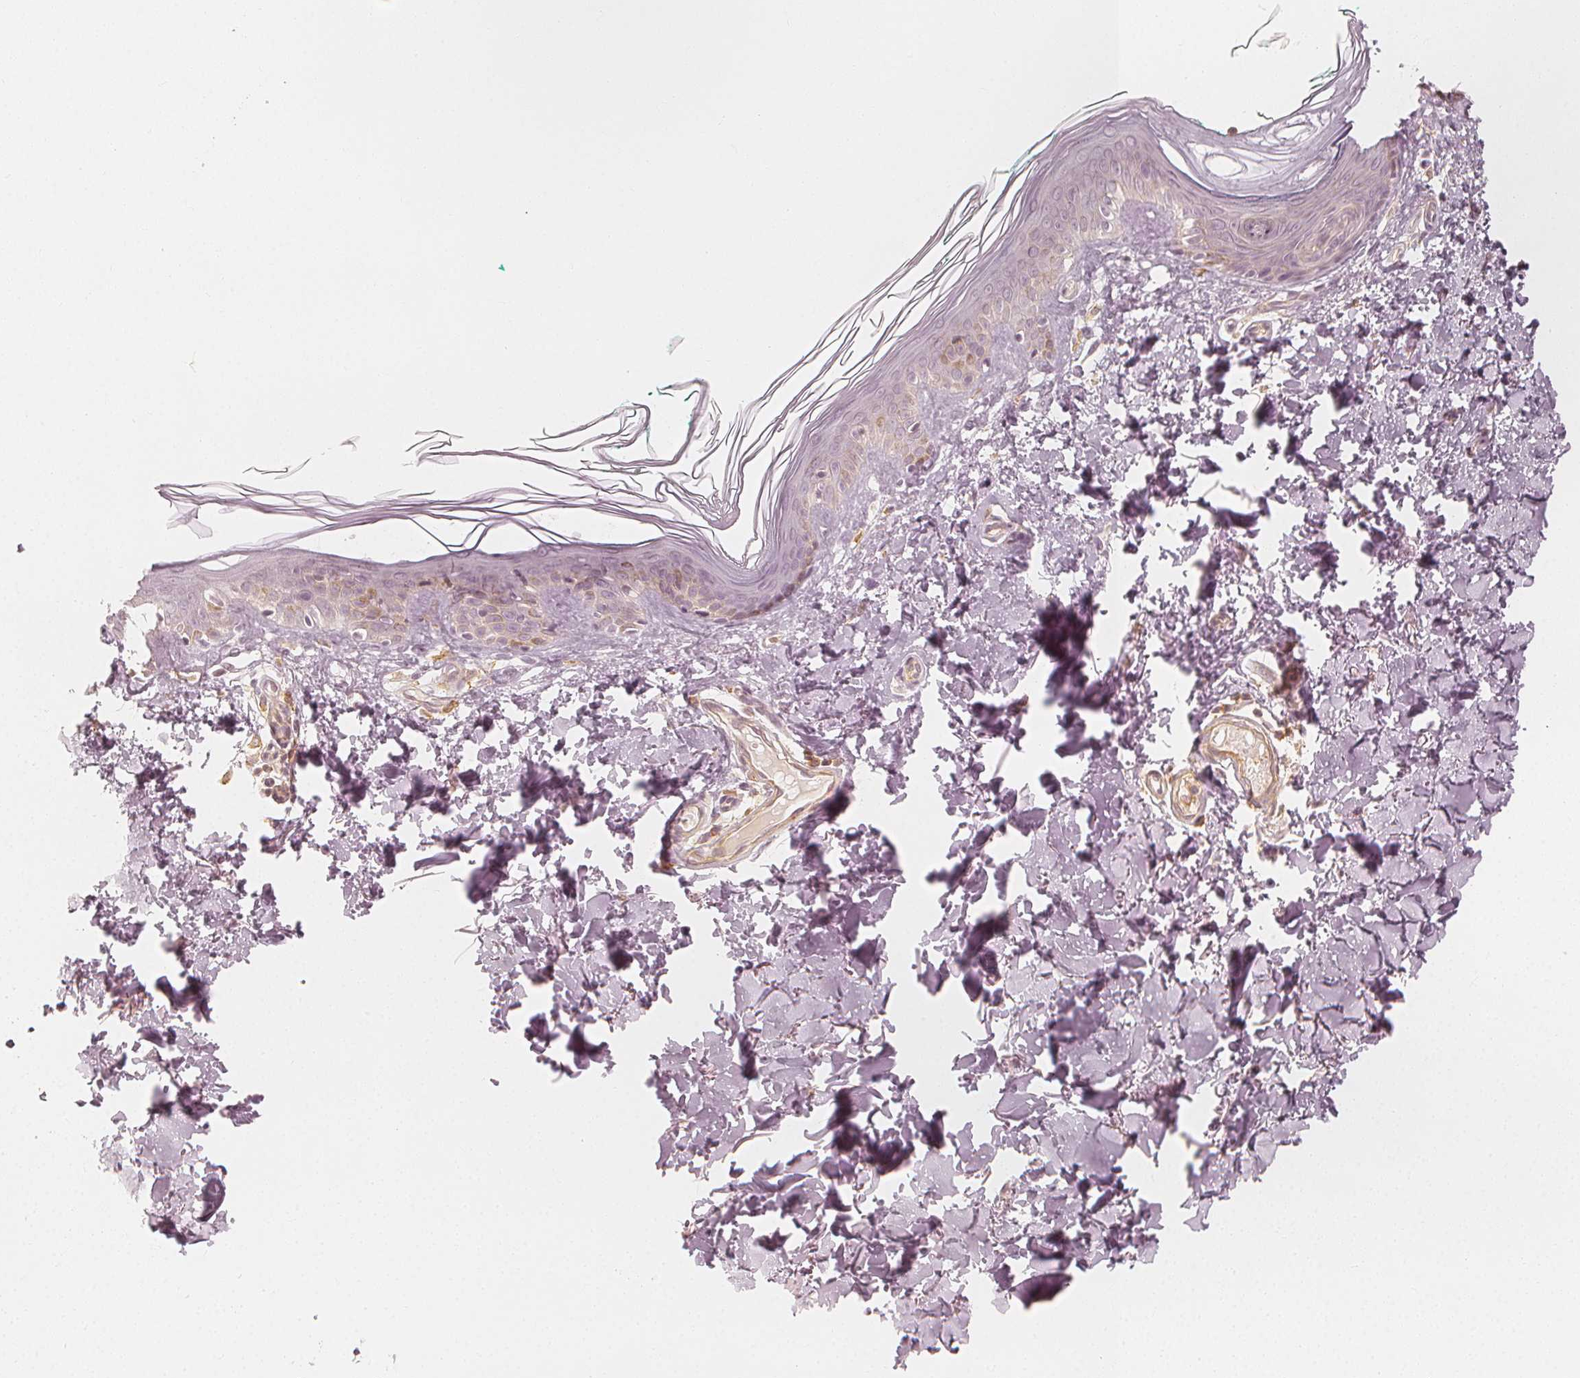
{"staining": {"intensity": "negative", "quantity": "none", "location": "none"}, "tissue": "skin", "cell_type": "Fibroblasts", "image_type": "normal", "snomed": [{"axis": "morphology", "description": "Normal tissue, NOS"}, {"axis": "topography", "description": "Skin"}, {"axis": "topography", "description": "Peripheral nerve tissue"}], "caption": "Fibroblasts are negative for protein expression in unremarkable human skin. (DAB (3,3'-diaminobenzidine) IHC visualized using brightfield microscopy, high magnification).", "gene": "ARHGAP26", "patient": {"sex": "female", "age": 45}}